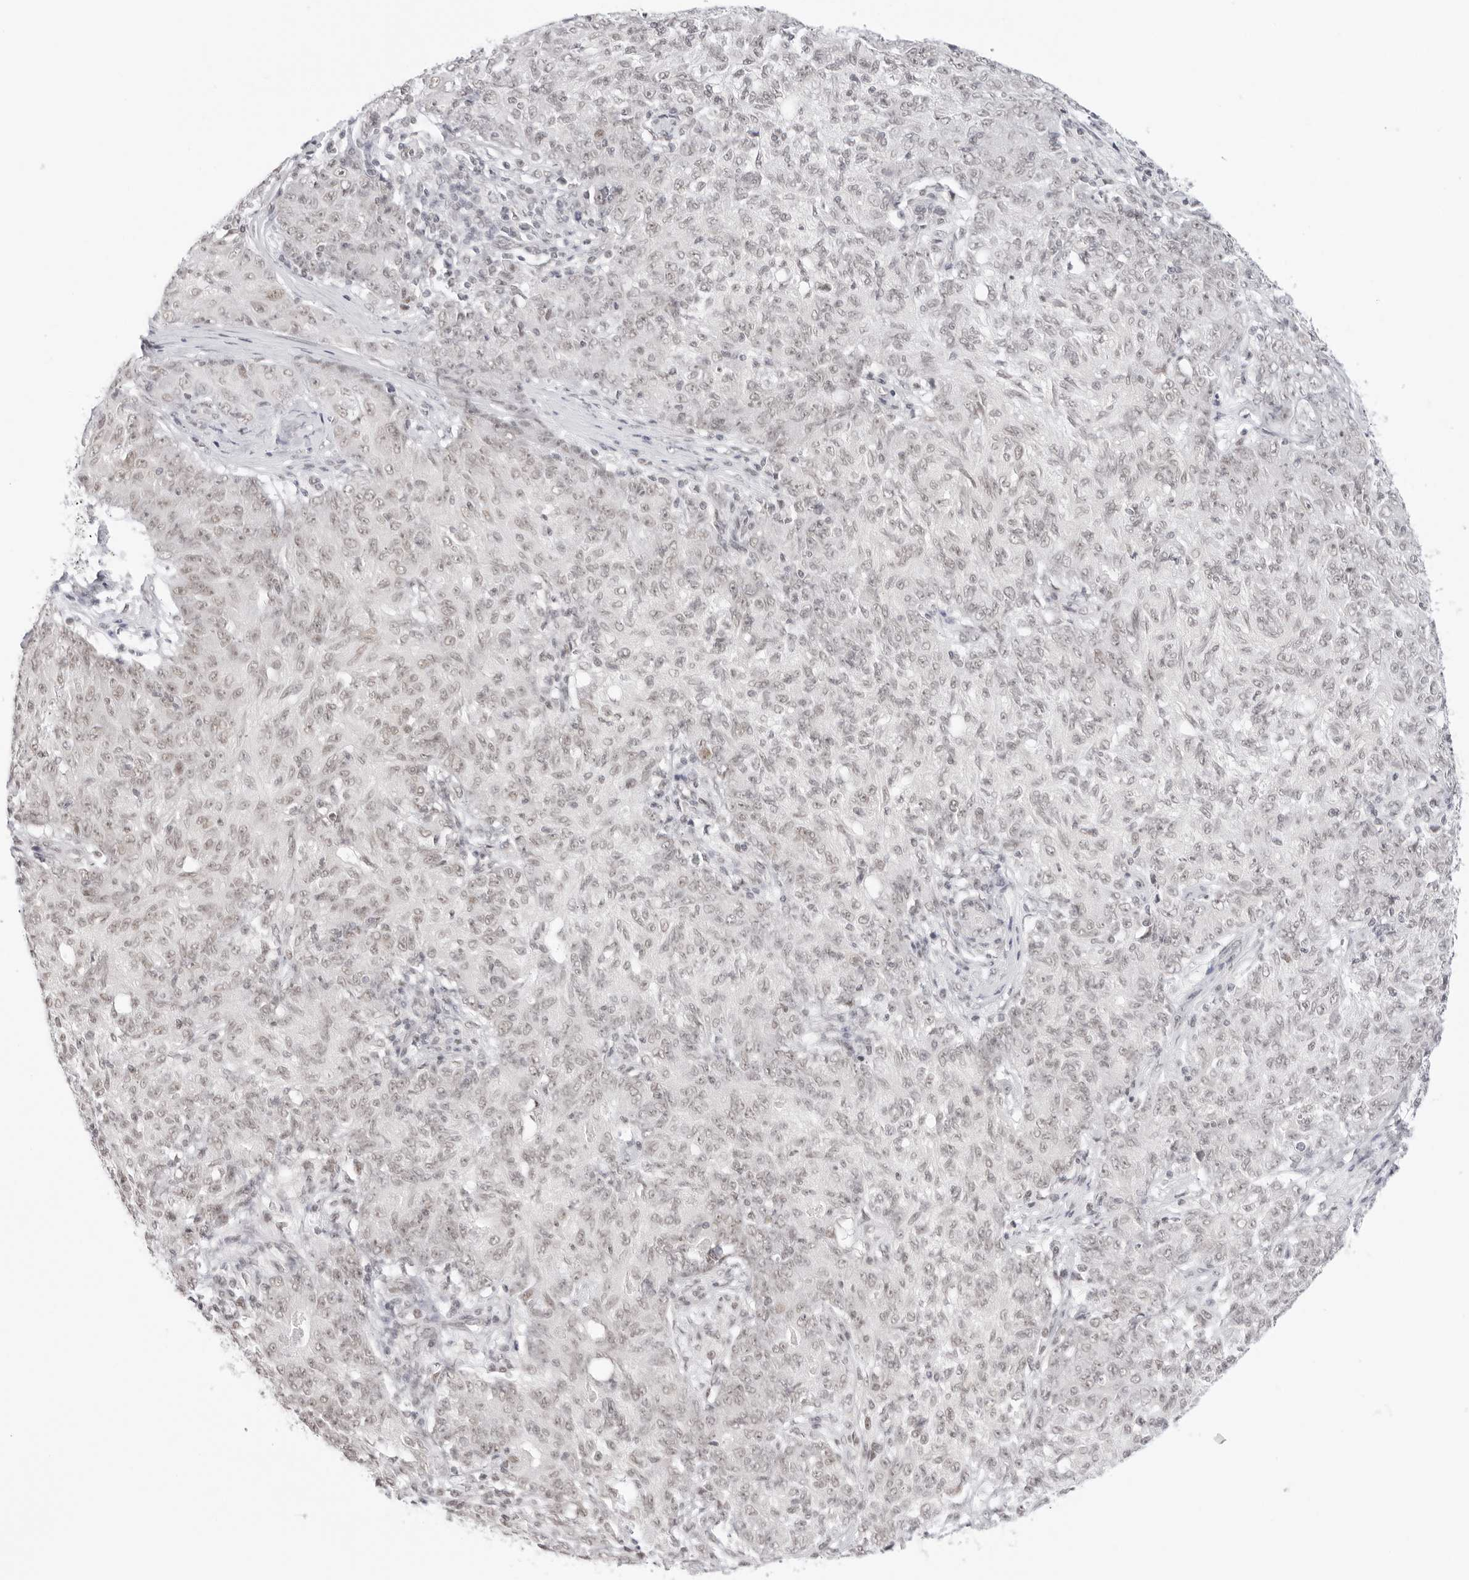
{"staining": {"intensity": "weak", "quantity": "25%-75%", "location": "nuclear"}, "tissue": "ovarian cancer", "cell_type": "Tumor cells", "image_type": "cancer", "snomed": [{"axis": "morphology", "description": "Carcinoma, endometroid"}, {"axis": "topography", "description": "Ovary"}], "caption": "Tumor cells demonstrate weak nuclear positivity in about 25%-75% of cells in ovarian cancer (endometroid carcinoma). (DAB (3,3'-diaminobenzidine) IHC with brightfield microscopy, high magnification).", "gene": "TCIM", "patient": {"sex": "female", "age": 42}}